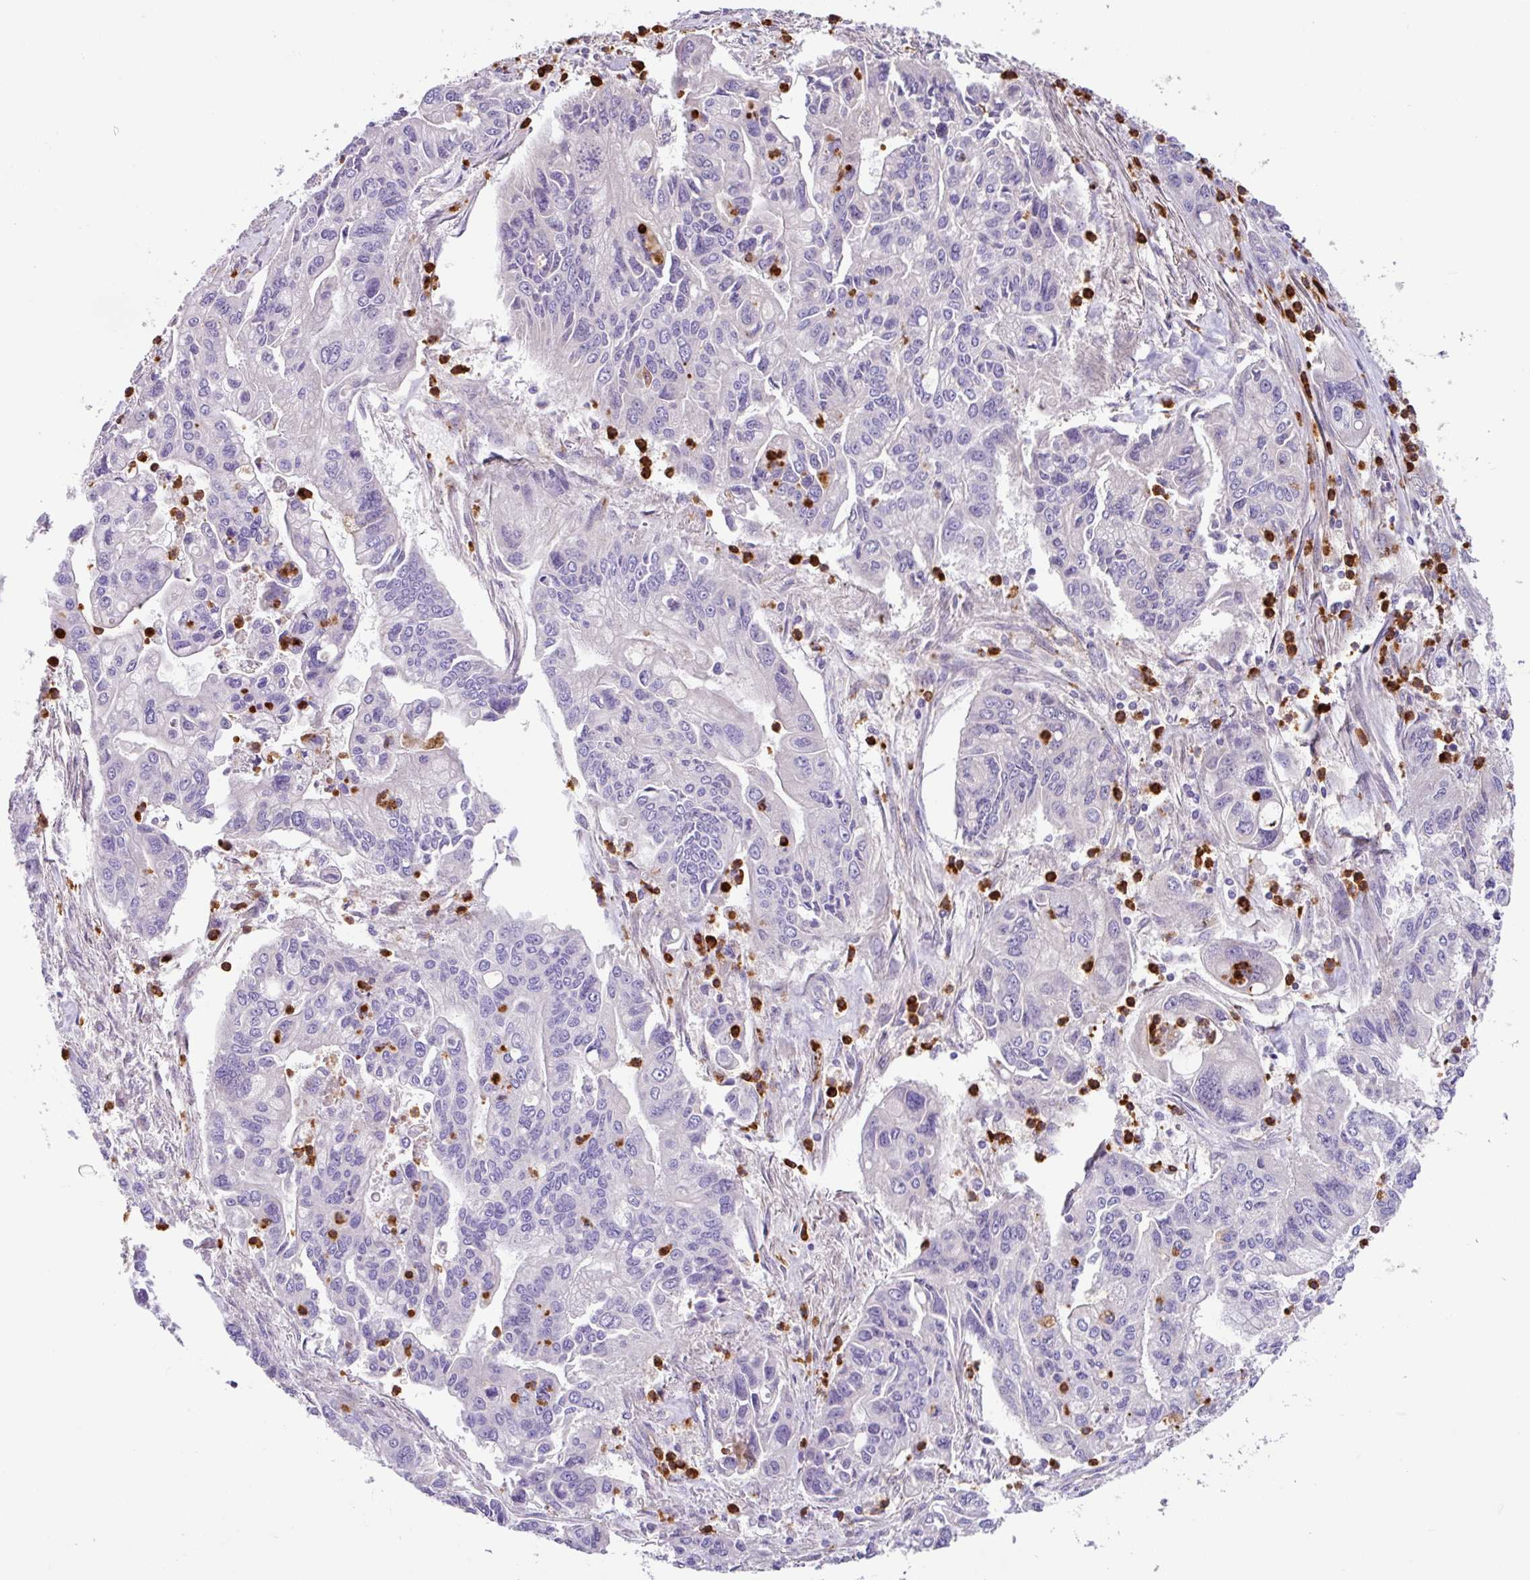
{"staining": {"intensity": "negative", "quantity": "none", "location": "none"}, "tissue": "pancreatic cancer", "cell_type": "Tumor cells", "image_type": "cancer", "snomed": [{"axis": "morphology", "description": "Adenocarcinoma, NOS"}, {"axis": "topography", "description": "Pancreas"}], "caption": "Protein analysis of pancreatic cancer exhibits no significant expression in tumor cells.", "gene": "CRISP3", "patient": {"sex": "male", "age": 62}}